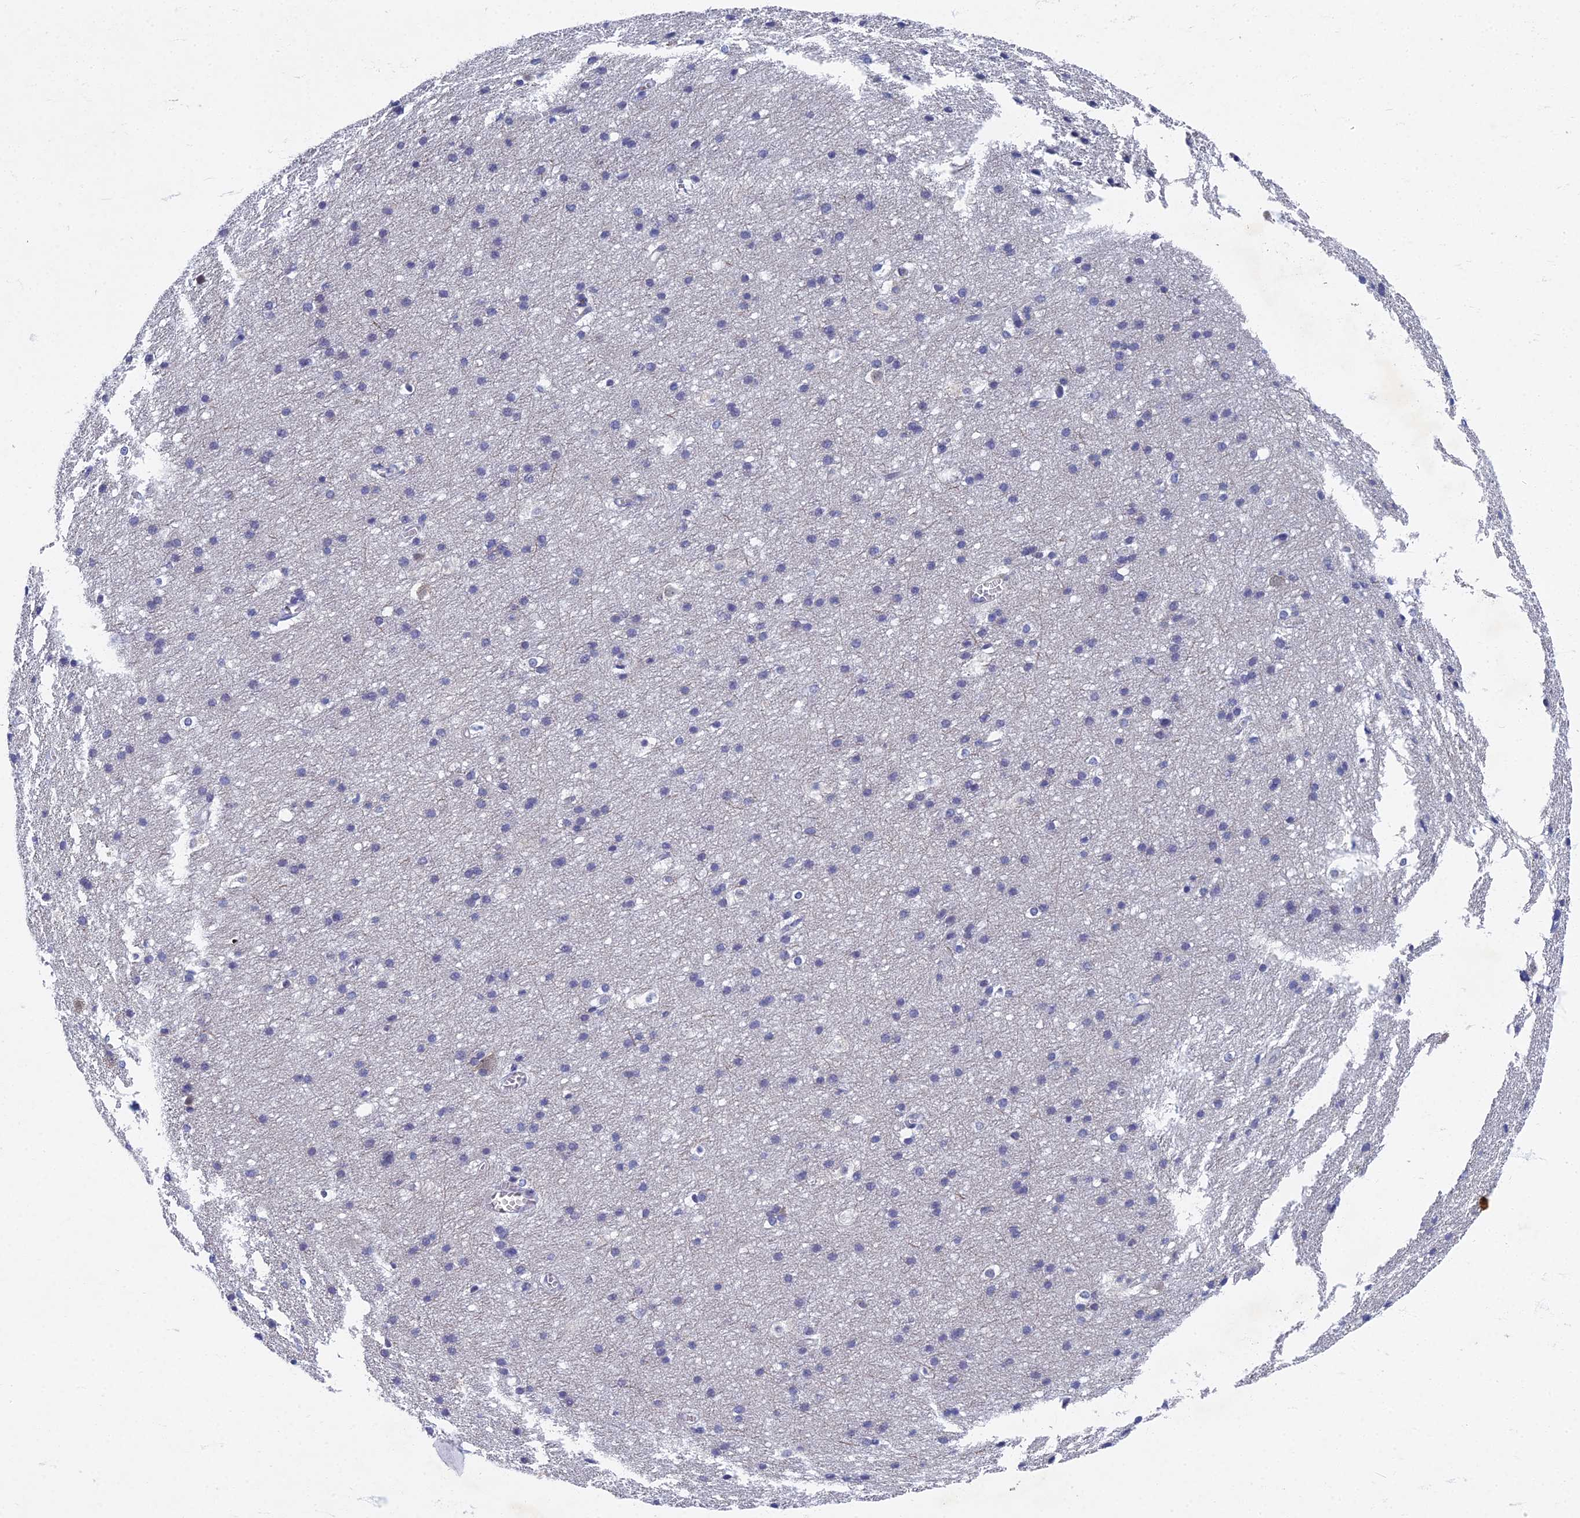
{"staining": {"intensity": "negative", "quantity": "none", "location": "none"}, "tissue": "cerebral cortex", "cell_type": "Endothelial cells", "image_type": "normal", "snomed": [{"axis": "morphology", "description": "Normal tissue, NOS"}, {"axis": "topography", "description": "Cerebral cortex"}], "caption": "This is a image of immunohistochemistry staining of unremarkable cerebral cortex, which shows no positivity in endothelial cells.", "gene": "SPIN4", "patient": {"sex": "male", "age": 54}}